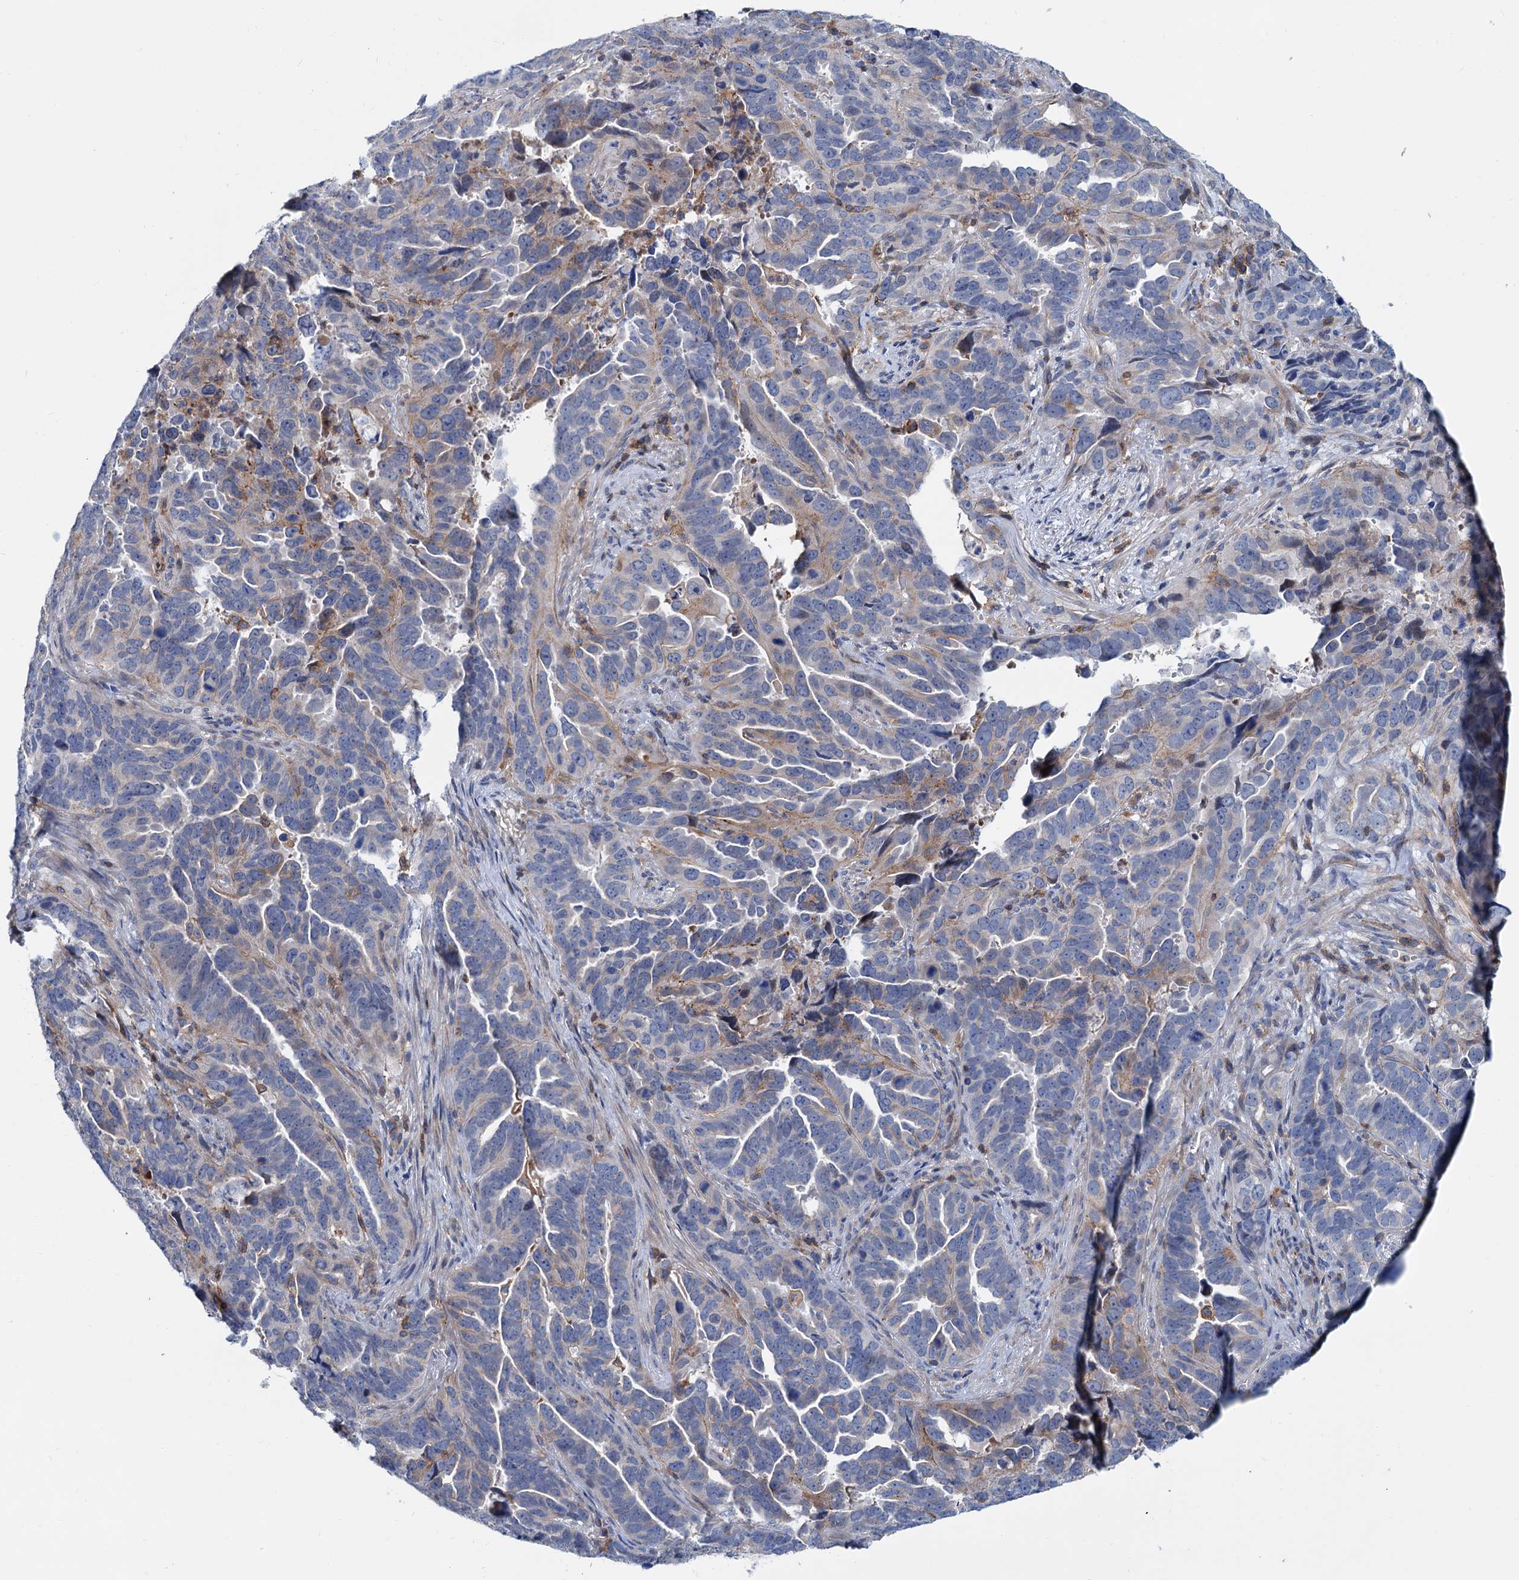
{"staining": {"intensity": "negative", "quantity": "none", "location": "none"}, "tissue": "endometrial cancer", "cell_type": "Tumor cells", "image_type": "cancer", "snomed": [{"axis": "morphology", "description": "Adenocarcinoma, NOS"}, {"axis": "topography", "description": "Endometrium"}], "caption": "Tumor cells show no significant protein expression in adenocarcinoma (endometrial).", "gene": "LRCH4", "patient": {"sex": "female", "age": 65}}